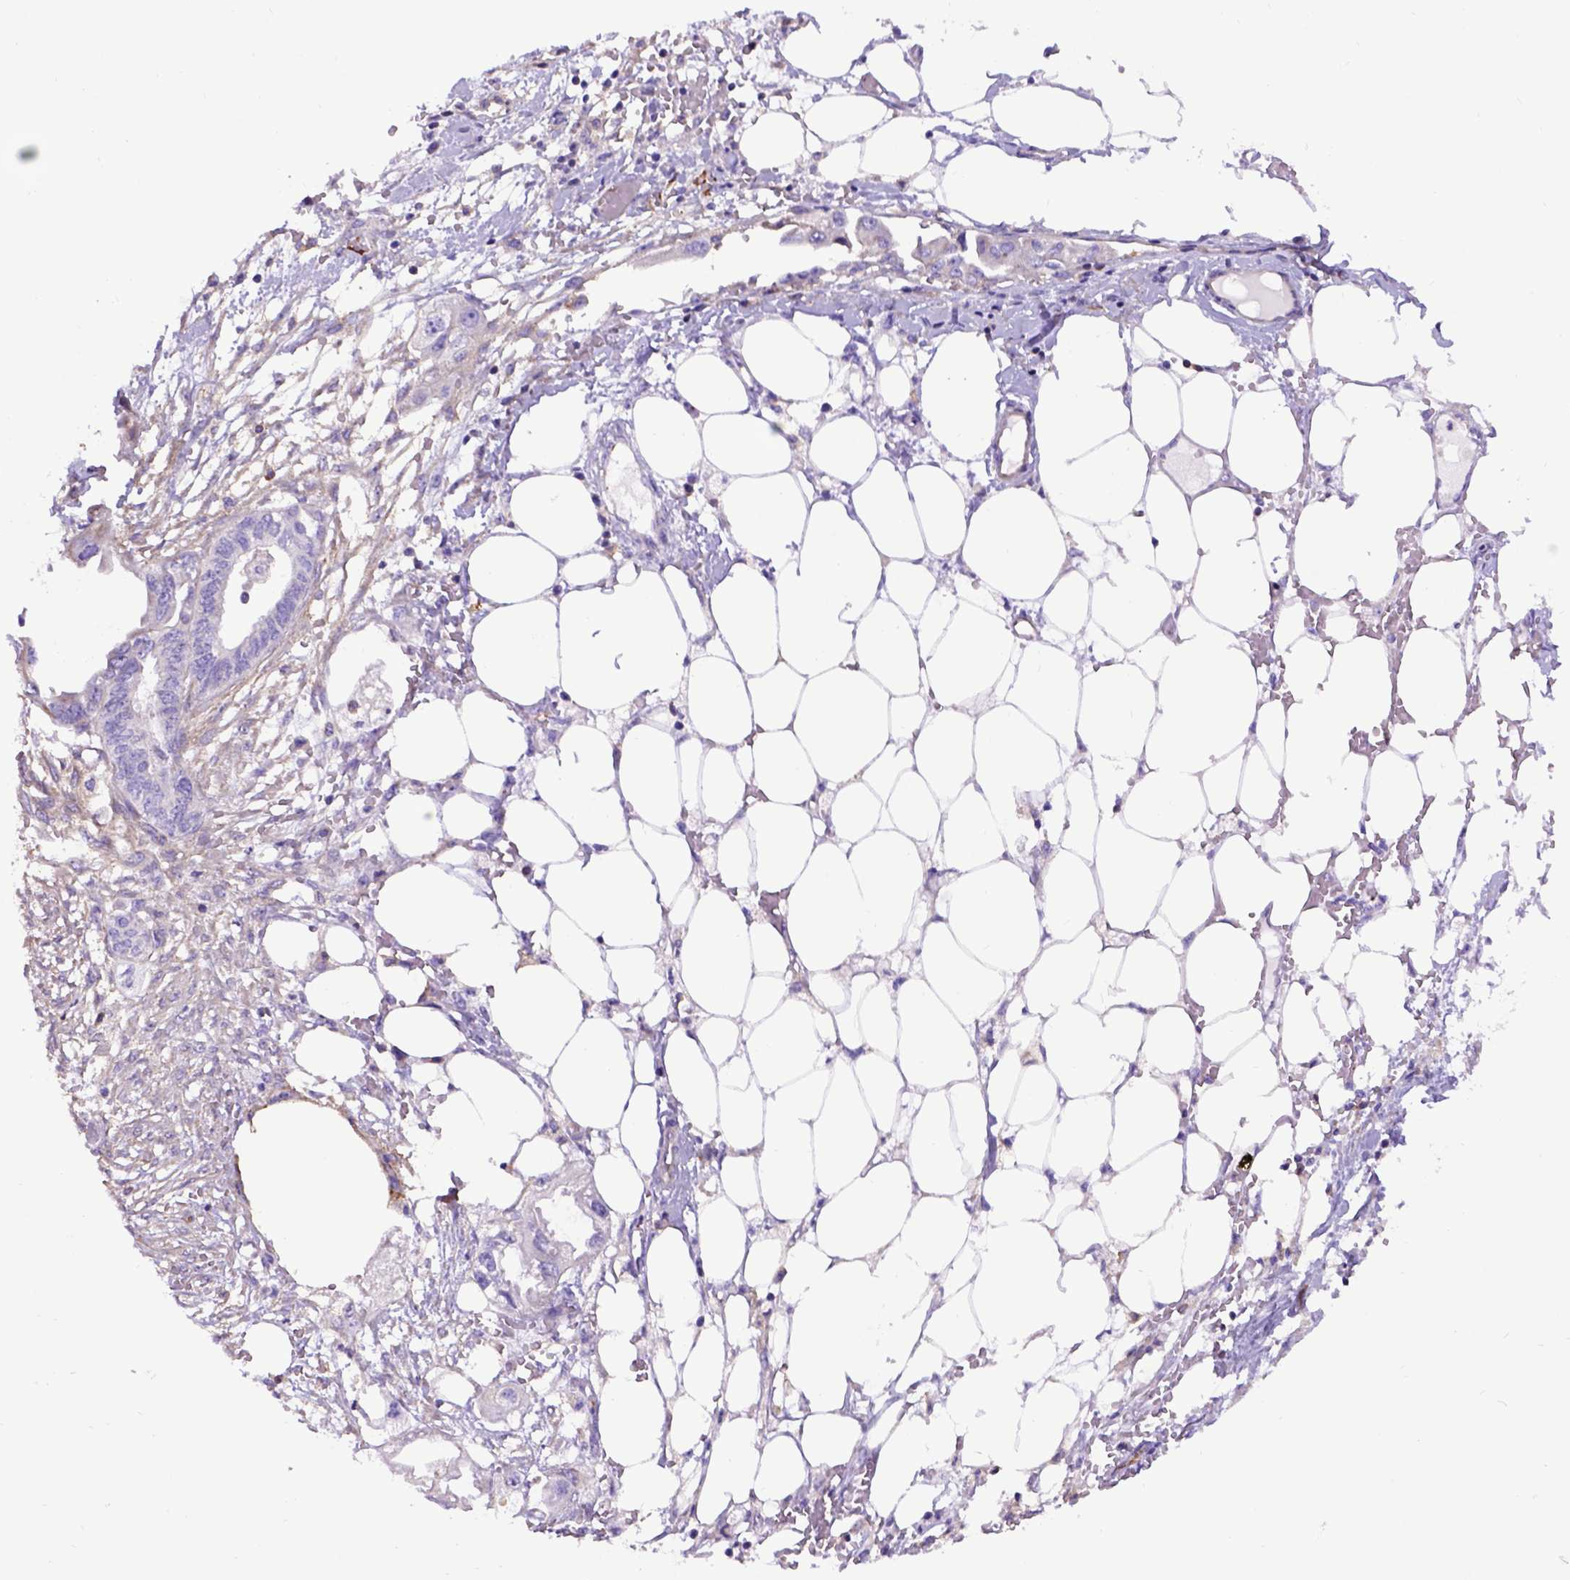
{"staining": {"intensity": "negative", "quantity": "none", "location": "none"}, "tissue": "endometrial cancer", "cell_type": "Tumor cells", "image_type": "cancer", "snomed": [{"axis": "morphology", "description": "Adenocarcinoma, NOS"}, {"axis": "morphology", "description": "Adenocarcinoma, metastatic, NOS"}, {"axis": "topography", "description": "Adipose tissue"}, {"axis": "topography", "description": "Endometrium"}], "caption": "An immunohistochemistry (IHC) micrograph of endometrial adenocarcinoma is shown. There is no staining in tumor cells of endometrial adenocarcinoma. (DAB (3,3'-diaminobenzidine) immunohistochemistry (IHC) visualized using brightfield microscopy, high magnification).", "gene": "ASAH2", "patient": {"sex": "female", "age": 67}}